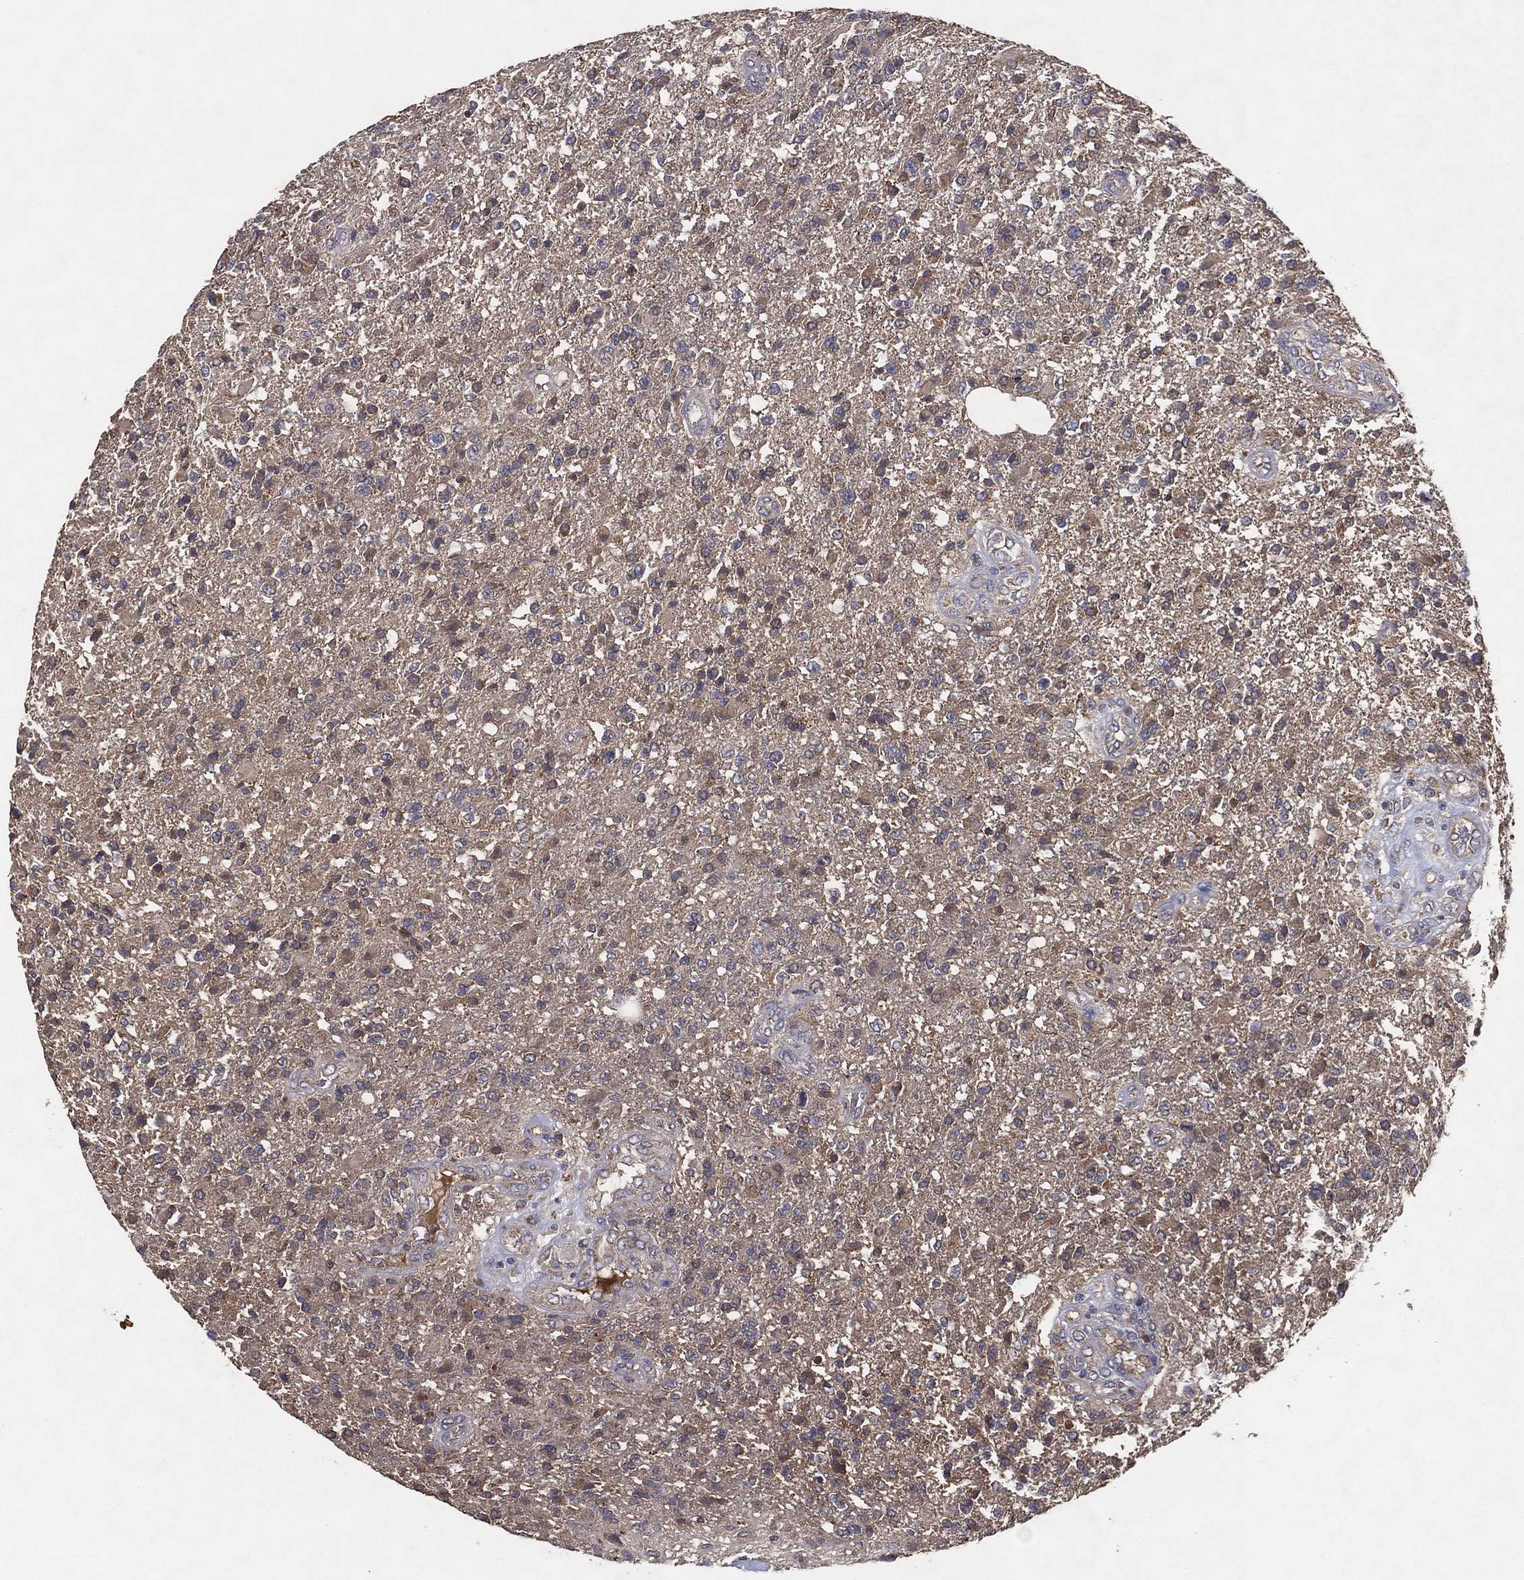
{"staining": {"intensity": "negative", "quantity": "none", "location": "none"}, "tissue": "glioma", "cell_type": "Tumor cells", "image_type": "cancer", "snomed": [{"axis": "morphology", "description": "Glioma, malignant, High grade"}, {"axis": "topography", "description": "Brain"}], "caption": "Tumor cells are negative for brown protein staining in glioma.", "gene": "MT-ND1", "patient": {"sex": "male", "age": 56}}